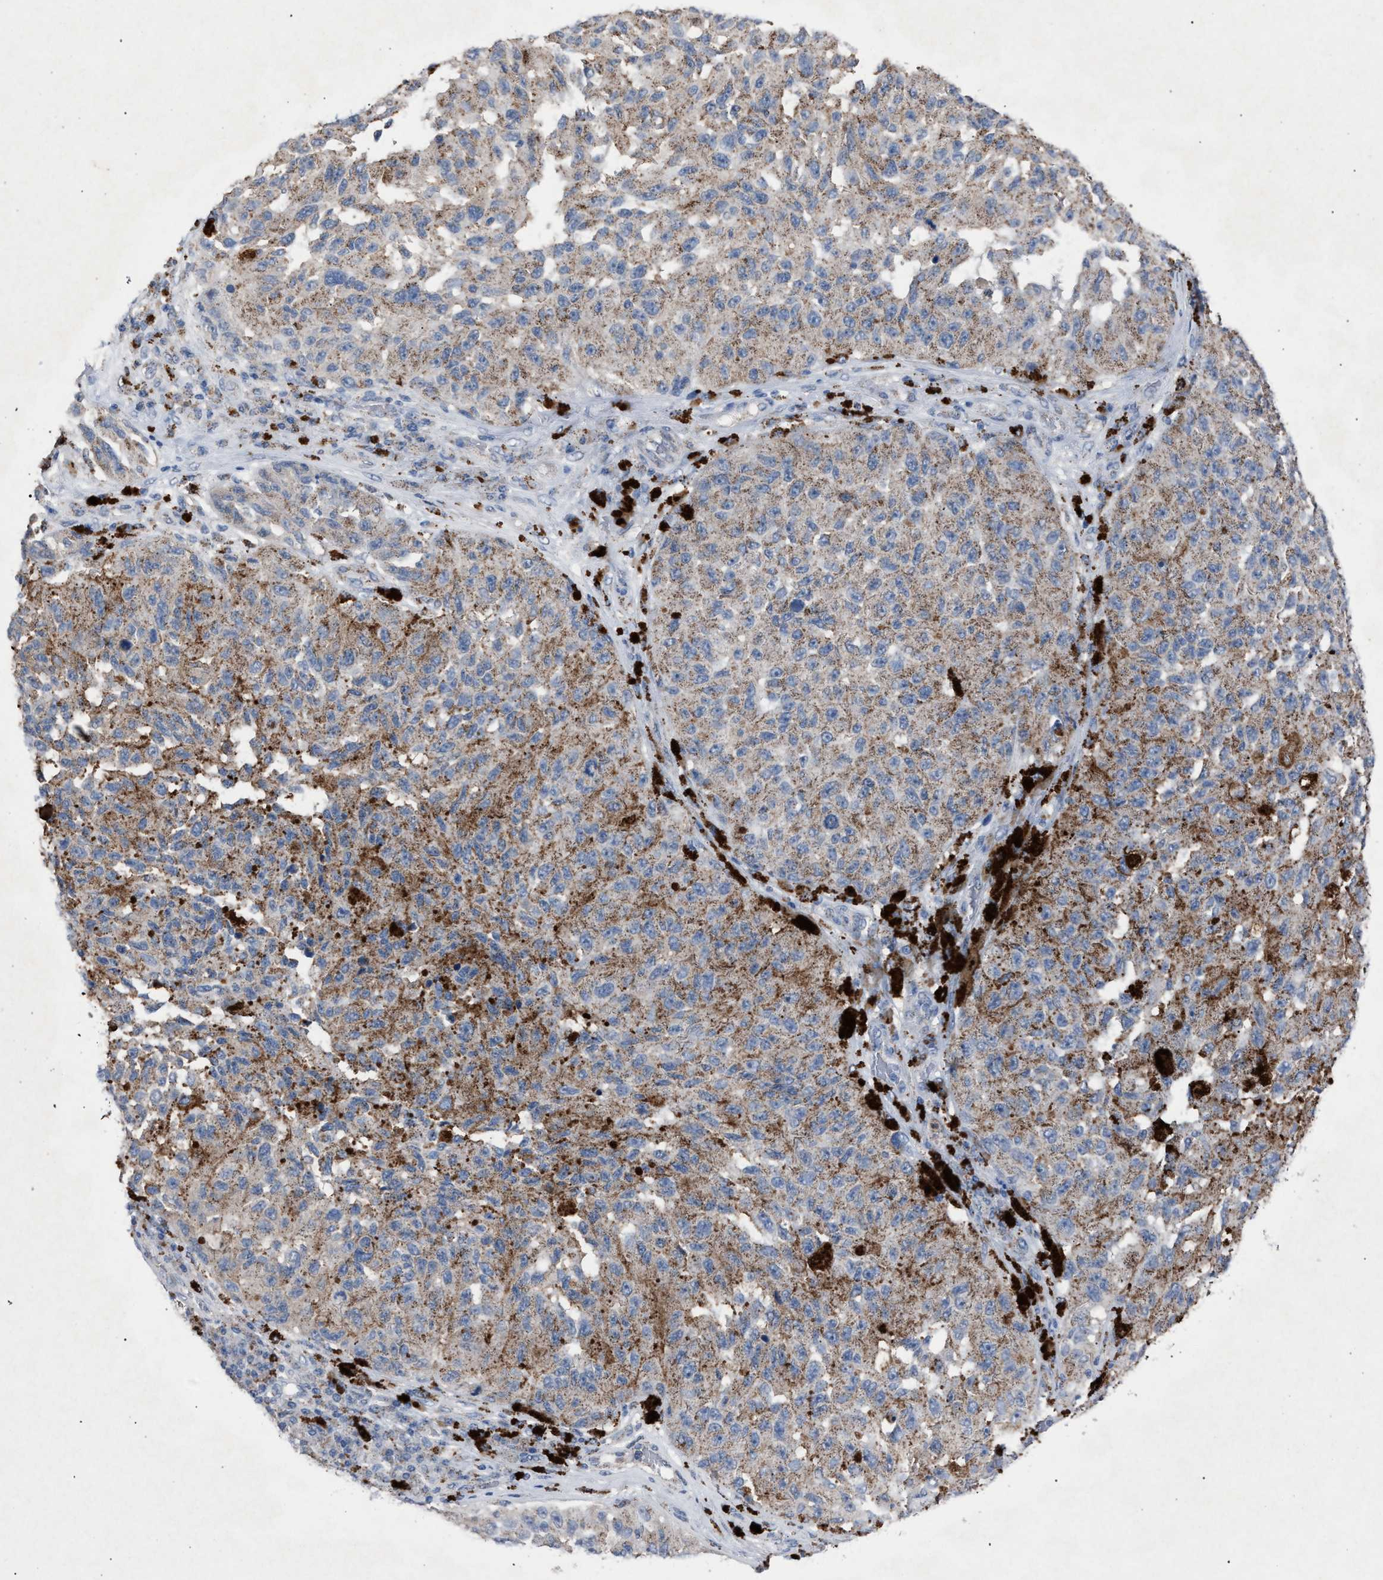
{"staining": {"intensity": "weak", "quantity": "25%-75%", "location": "cytoplasmic/membranous"}, "tissue": "melanoma", "cell_type": "Tumor cells", "image_type": "cancer", "snomed": [{"axis": "morphology", "description": "Malignant melanoma, NOS"}, {"axis": "topography", "description": "Skin"}], "caption": "Weak cytoplasmic/membranous expression is appreciated in approximately 25%-75% of tumor cells in malignant melanoma.", "gene": "HSD17B4", "patient": {"sex": "female", "age": 73}}